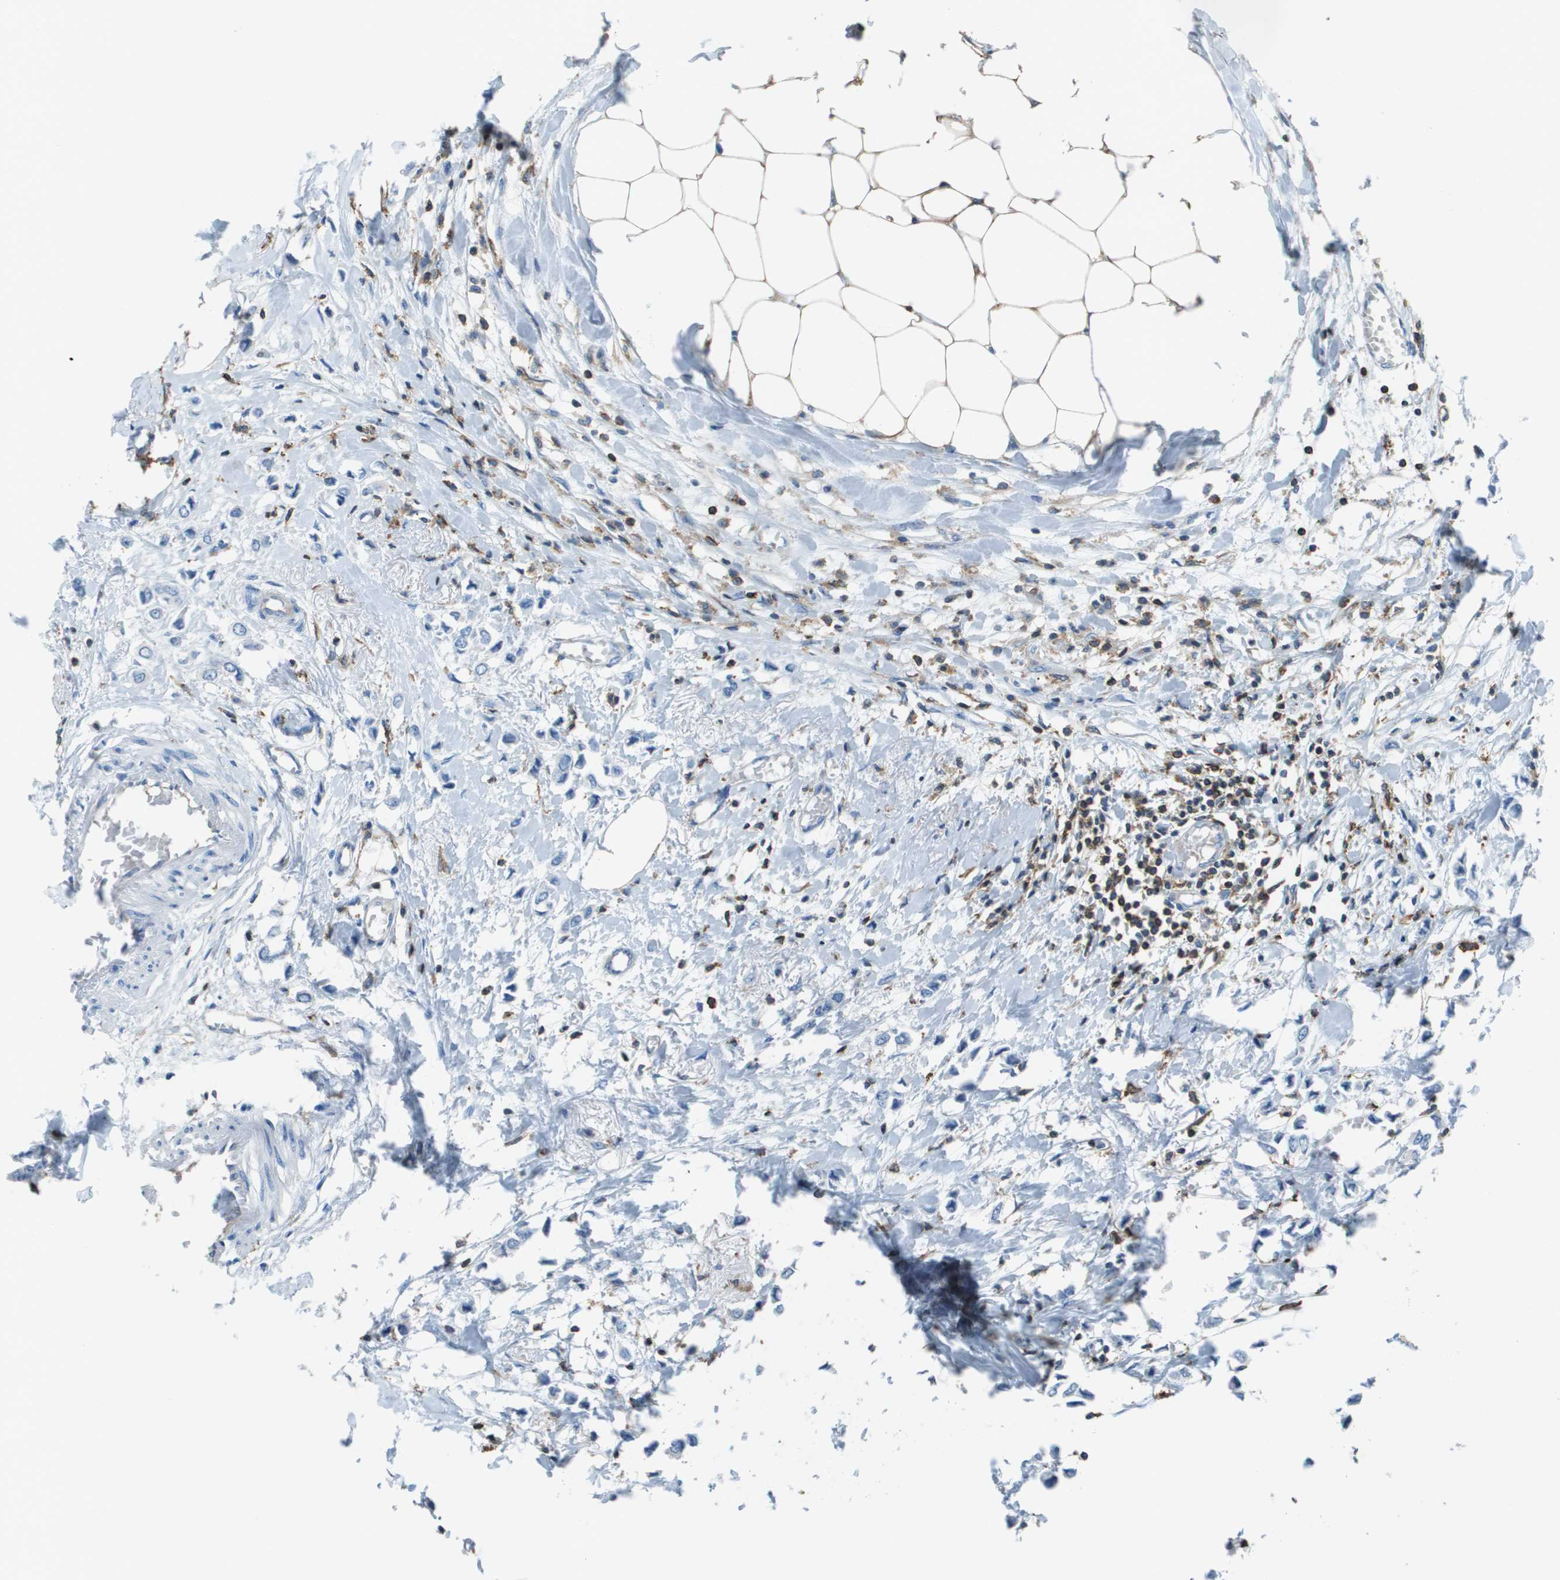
{"staining": {"intensity": "negative", "quantity": "none", "location": "none"}, "tissue": "breast cancer", "cell_type": "Tumor cells", "image_type": "cancer", "snomed": [{"axis": "morphology", "description": "Lobular carcinoma"}, {"axis": "topography", "description": "Breast"}], "caption": "Protein analysis of lobular carcinoma (breast) demonstrates no significant staining in tumor cells.", "gene": "APBB1IP", "patient": {"sex": "female", "age": 51}}